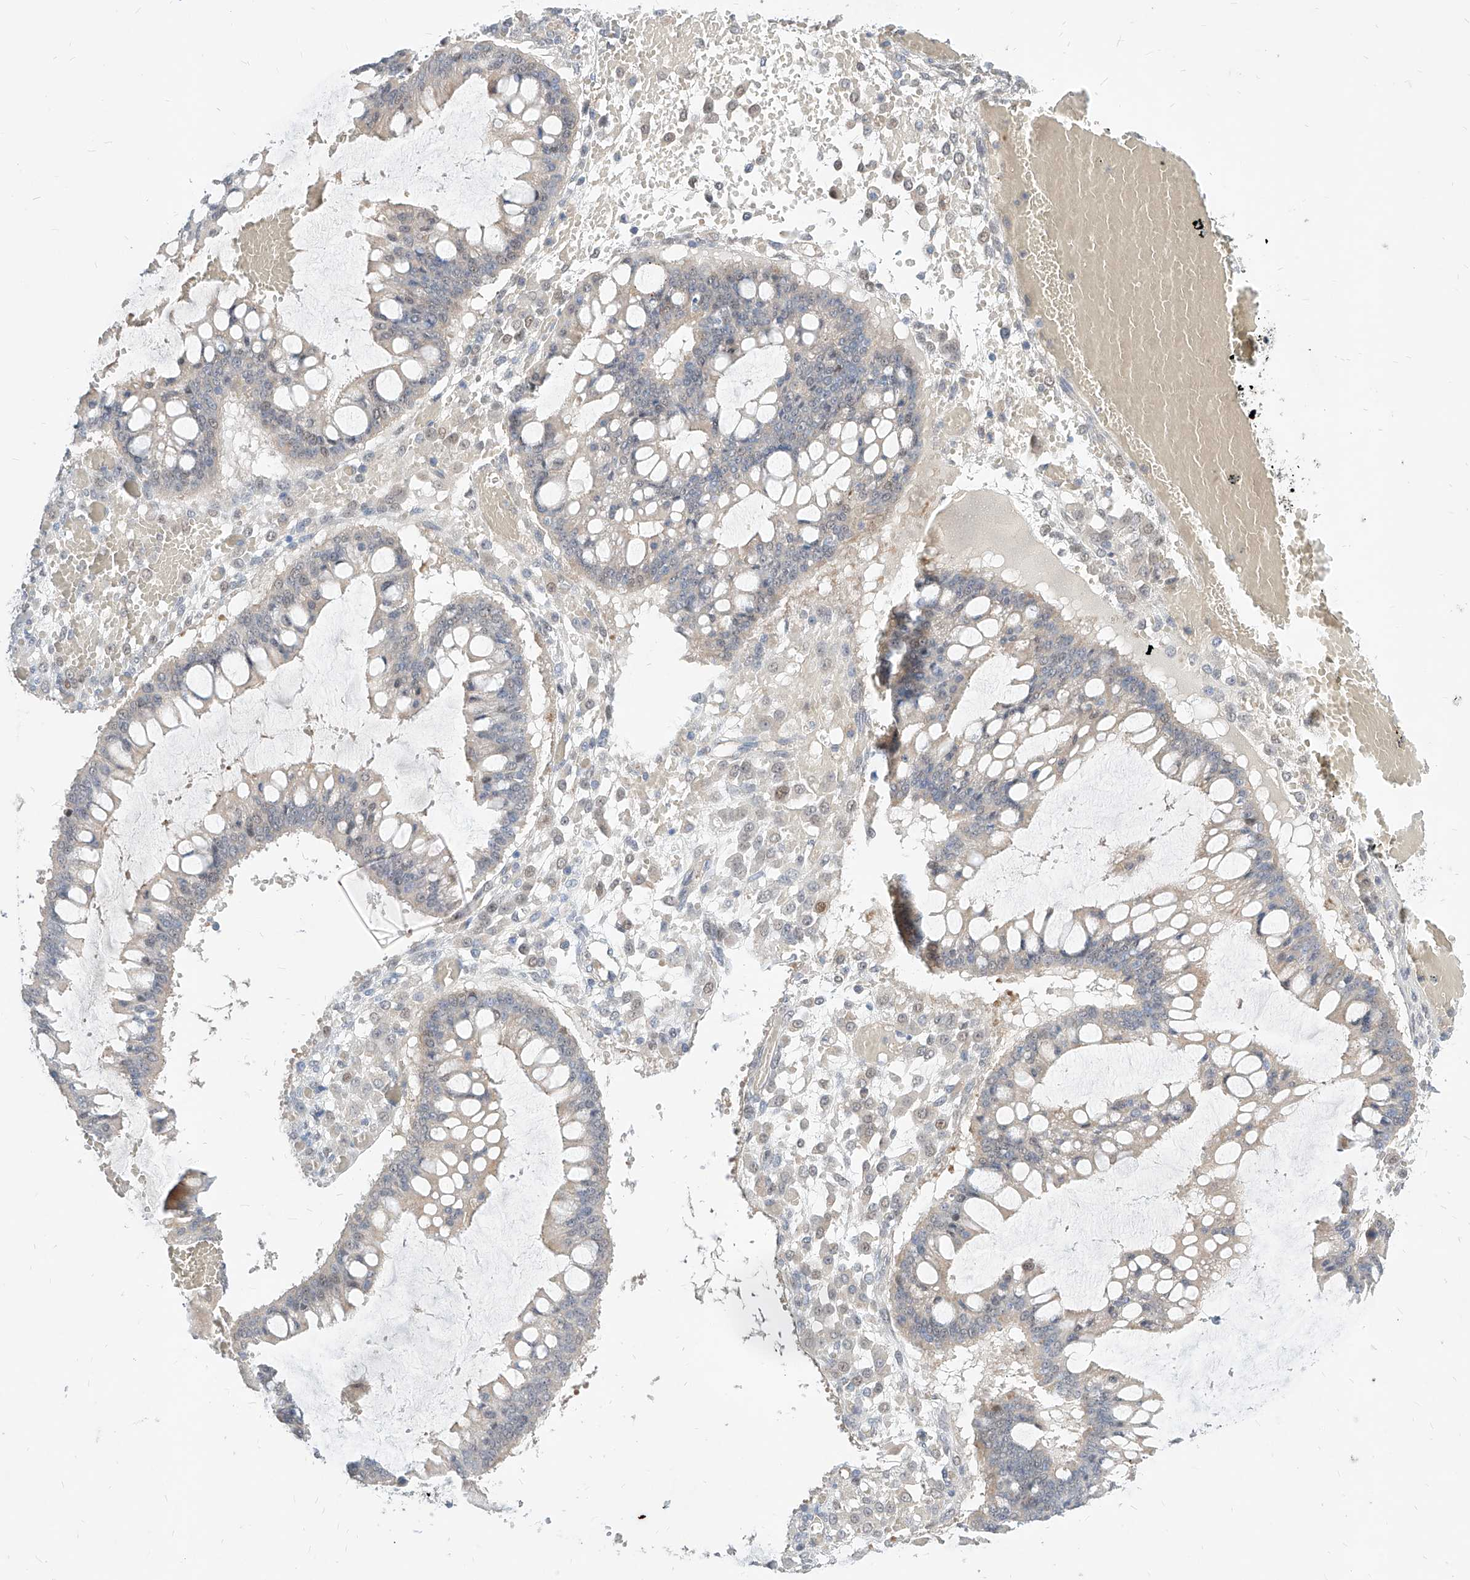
{"staining": {"intensity": "negative", "quantity": "none", "location": "none"}, "tissue": "ovarian cancer", "cell_type": "Tumor cells", "image_type": "cancer", "snomed": [{"axis": "morphology", "description": "Cystadenocarcinoma, mucinous, NOS"}, {"axis": "topography", "description": "Ovary"}], "caption": "A histopathology image of ovarian mucinous cystadenocarcinoma stained for a protein exhibits no brown staining in tumor cells.", "gene": "TSNAX", "patient": {"sex": "female", "age": 73}}